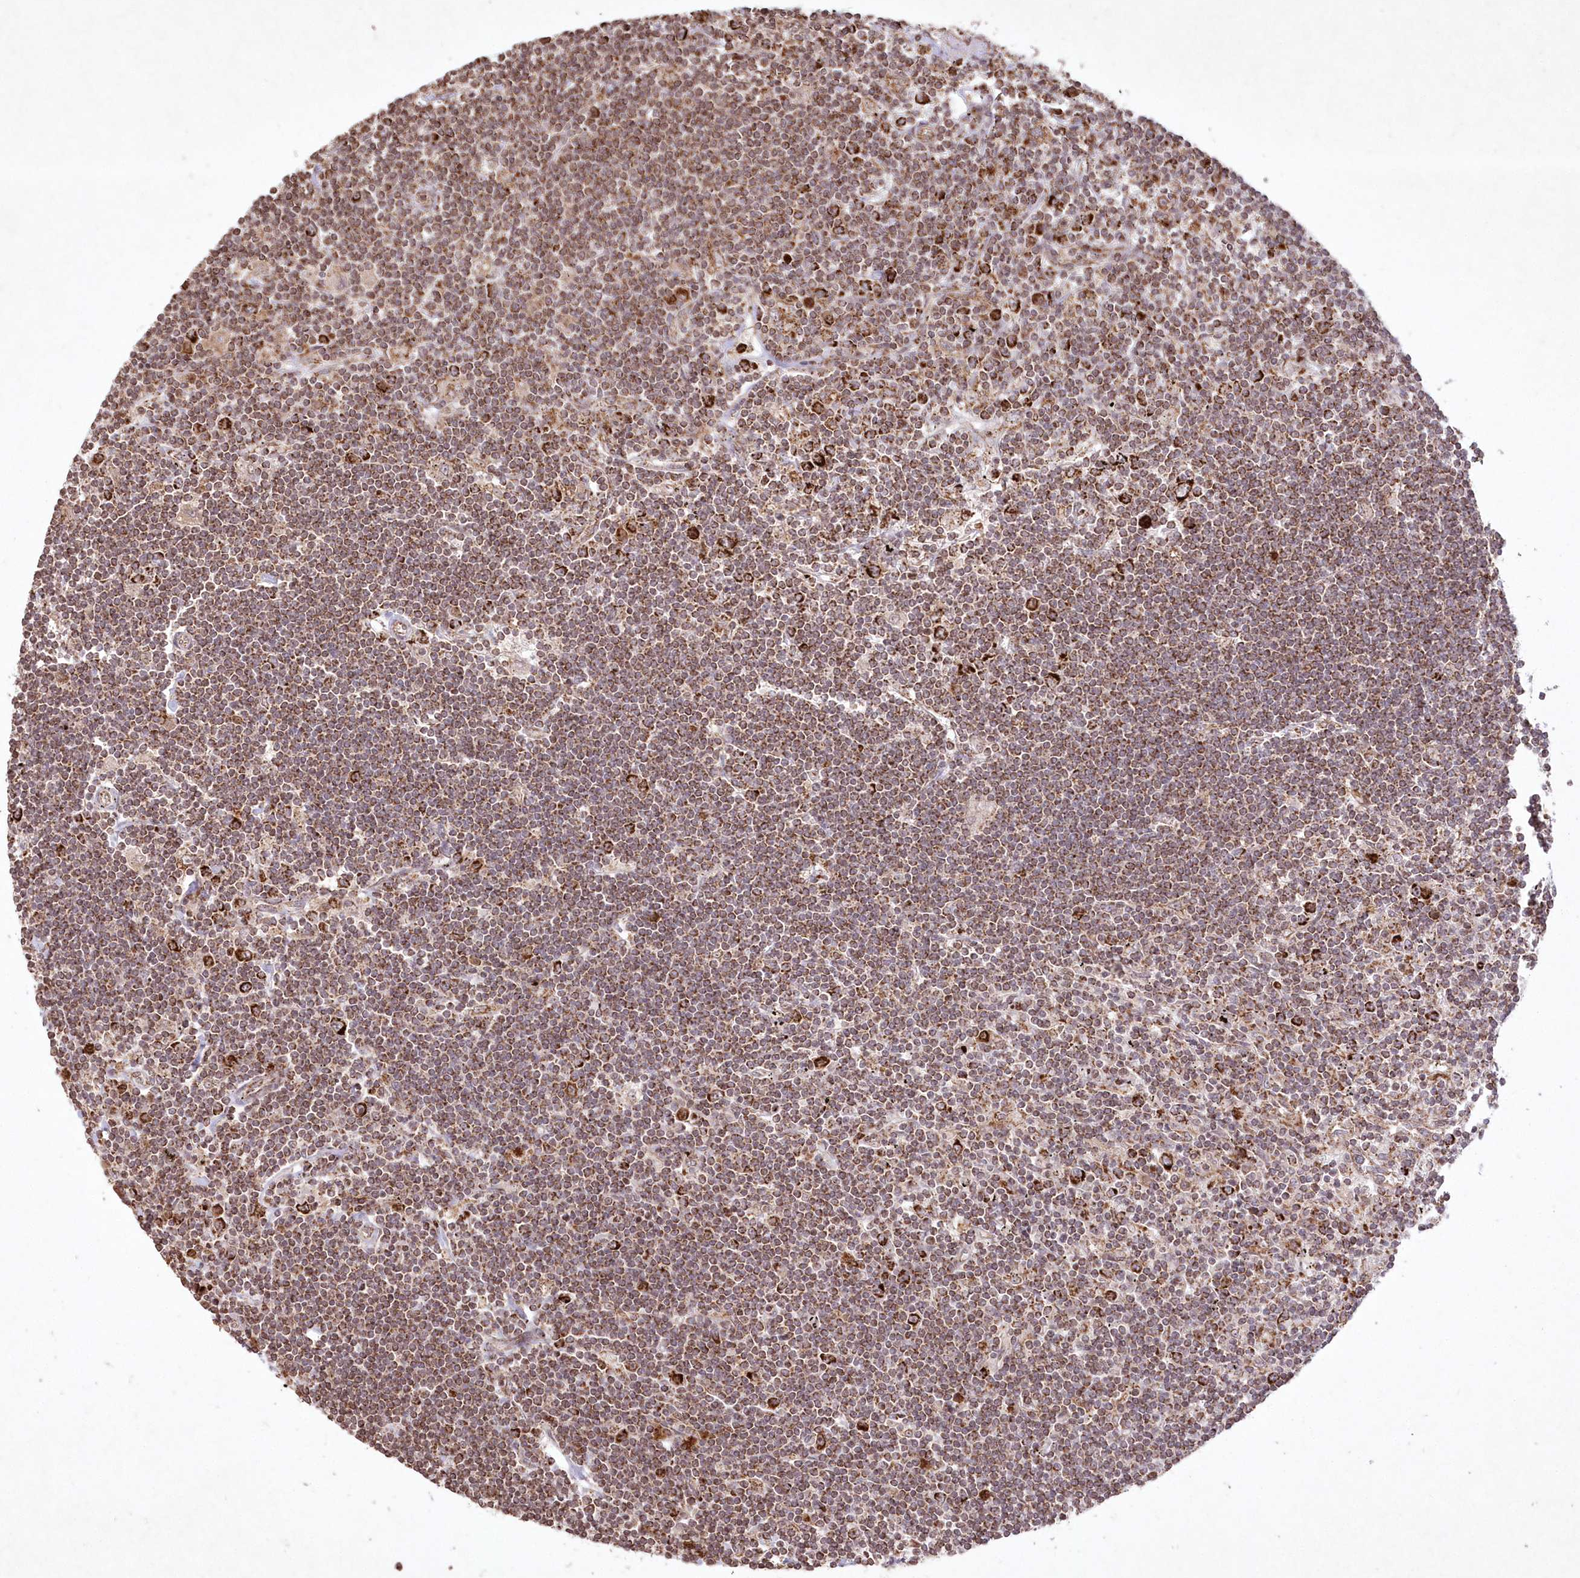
{"staining": {"intensity": "strong", "quantity": "25%-75%", "location": "cytoplasmic/membranous"}, "tissue": "lymphoma", "cell_type": "Tumor cells", "image_type": "cancer", "snomed": [{"axis": "morphology", "description": "Malignant lymphoma, non-Hodgkin's type, Low grade"}, {"axis": "topography", "description": "Spleen"}], "caption": "Immunohistochemical staining of human malignant lymphoma, non-Hodgkin's type (low-grade) displays high levels of strong cytoplasmic/membranous protein staining in about 25%-75% of tumor cells.", "gene": "LRPPRC", "patient": {"sex": "male", "age": 76}}